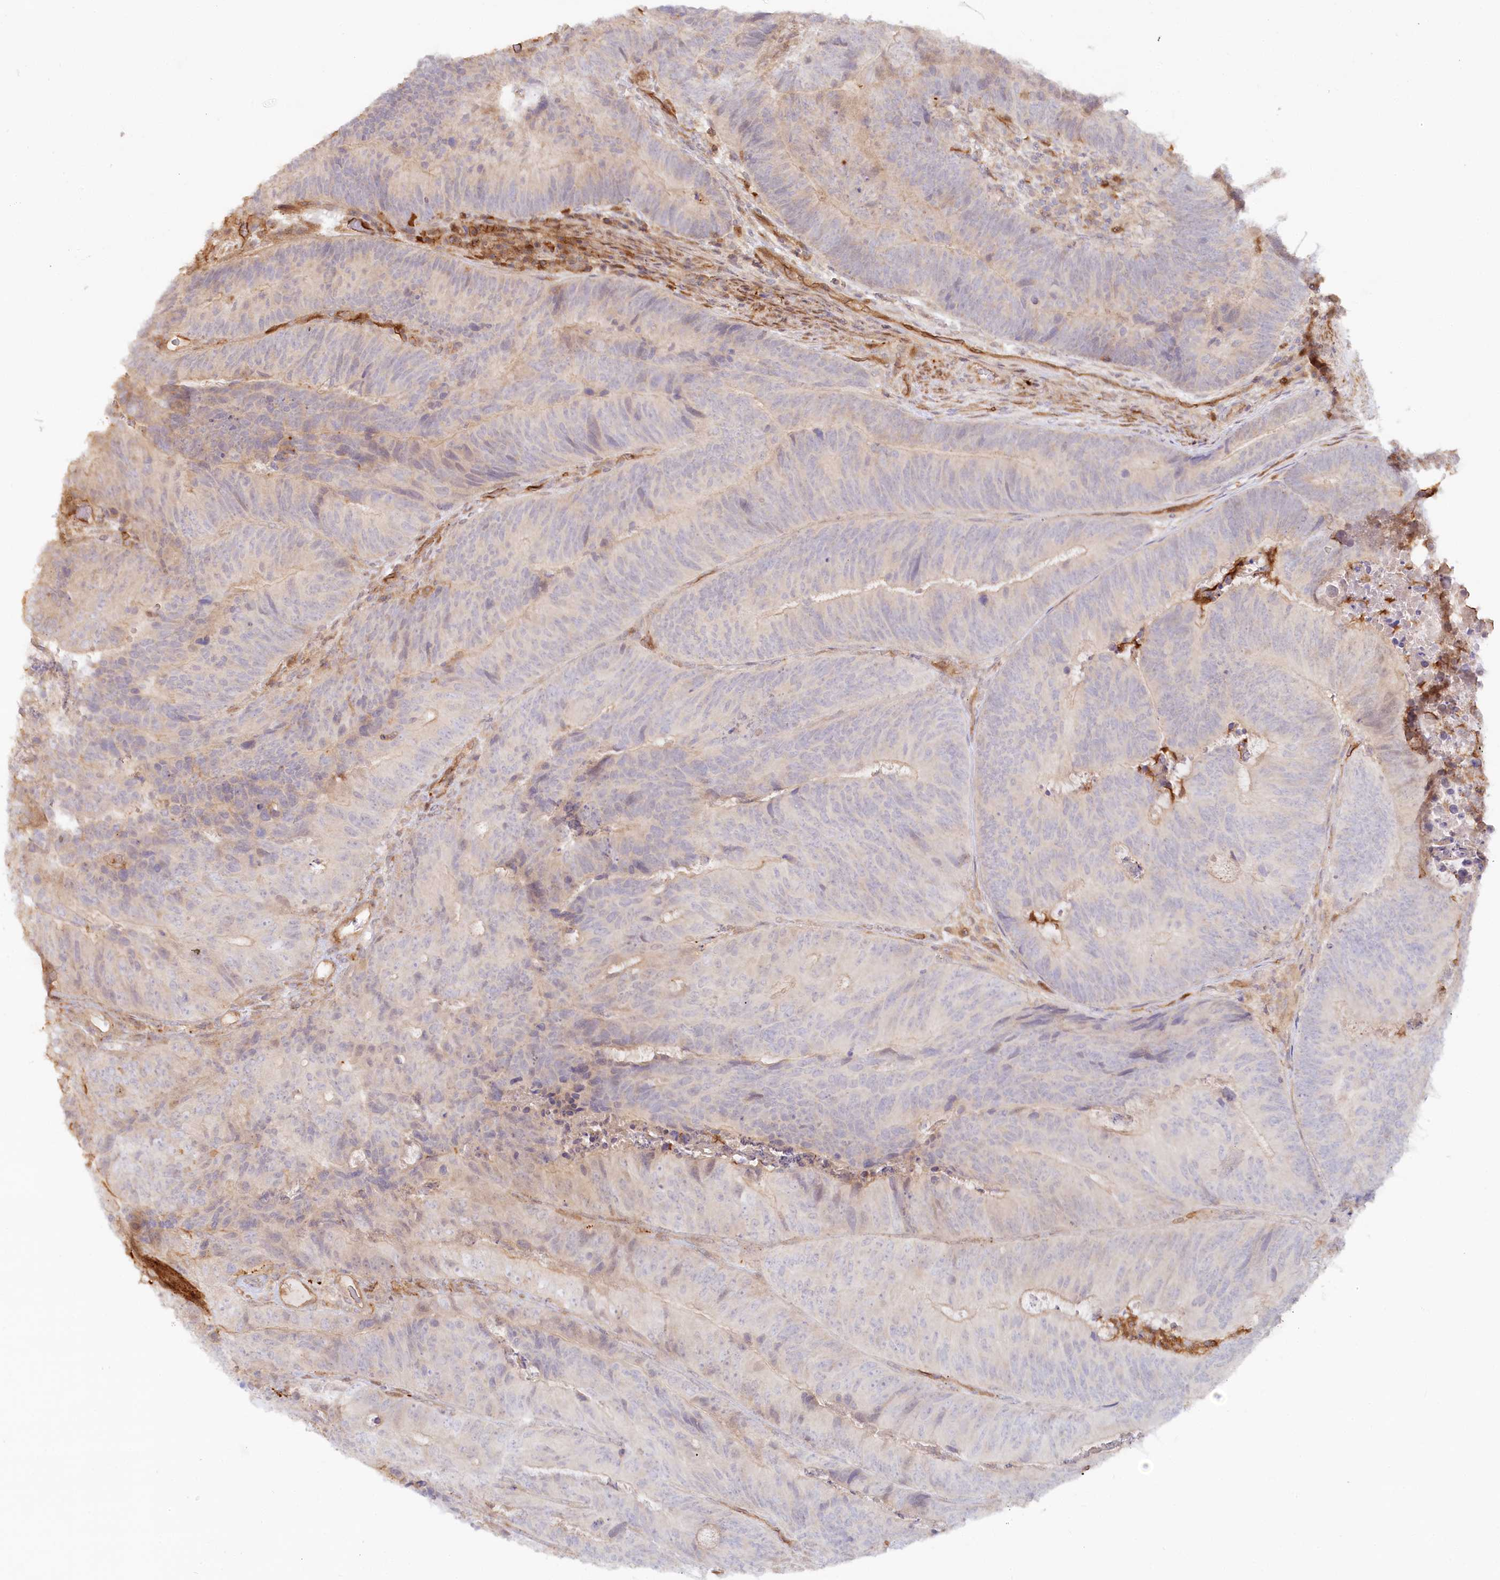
{"staining": {"intensity": "negative", "quantity": "none", "location": "none"}, "tissue": "colorectal cancer", "cell_type": "Tumor cells", "image_type": "cancer", "snomed": [{"axis": "morphology", "description": "Adenocarcinoma, NOS"}, {"axis": "topography", "description": "Colon"}], "caption": "Tumor cells are negative for protein expression in human adenocarcinoma (colorectal).", "gene": "GBE1", "patient": {"sex": "female", "age": 67}}